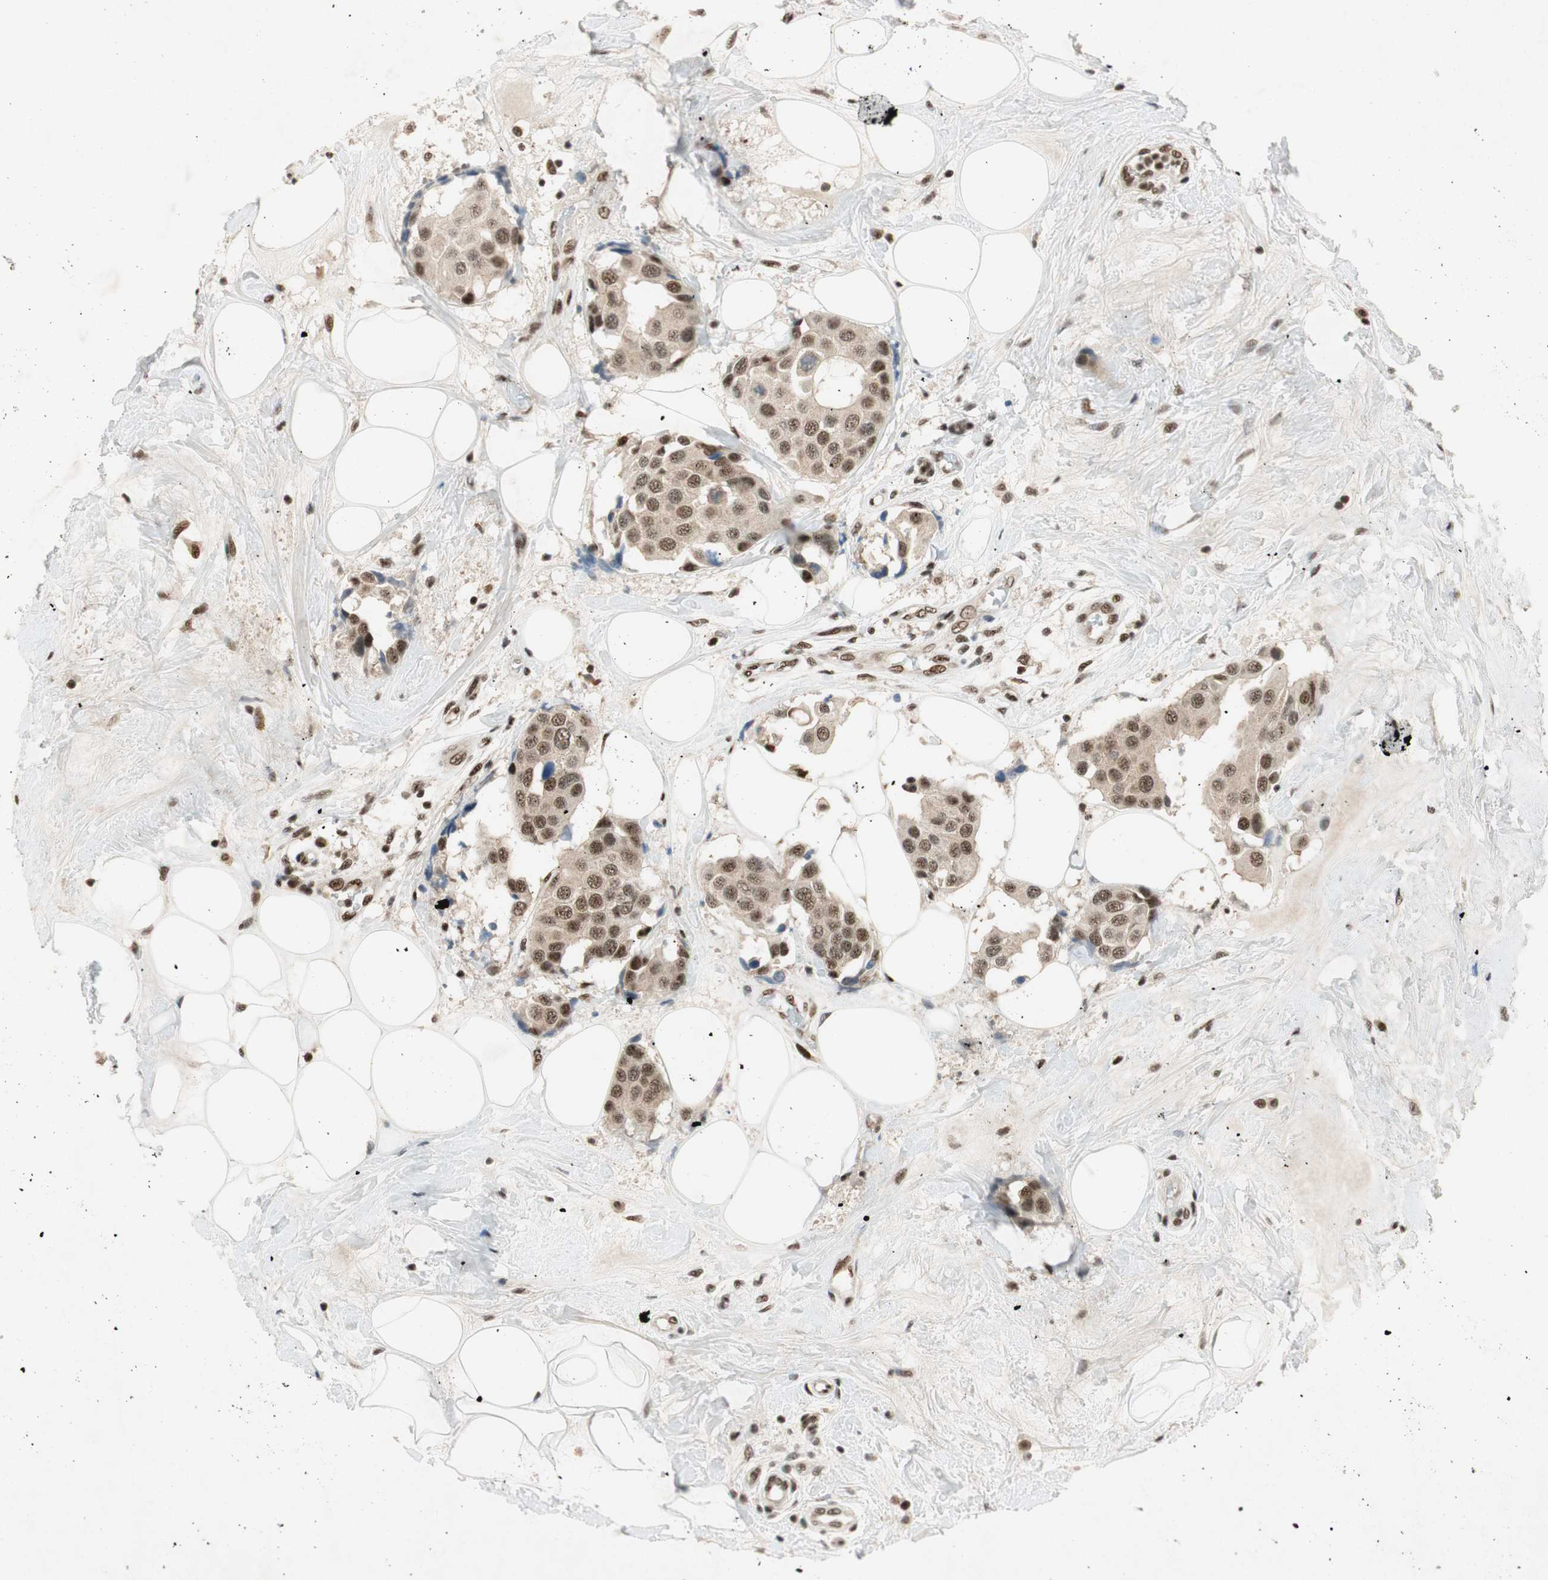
{"staining": {"intensity": "moderate", "quantity": ">75%", "location": "nuclear"}, "tissue": "breast cancer", "cell_type": "Tumor cells", "image_type": "cancer", "snomed": [{"axis": "morphology", "description": "Normal tissue, NOS"}, {"axis": "morphology", "description": "Duct carcinoma"}, {"axis": "topography", "description": "Breast"}], "caption": "A high-resolution image shows immunohistochemistry staining of breast intraductal carcinoma, which demonstrates moderate nuclear expression in about >75% of tumor cells.", "gene": "NCBP3", "patient": {"sex": "female", "age": 39}}